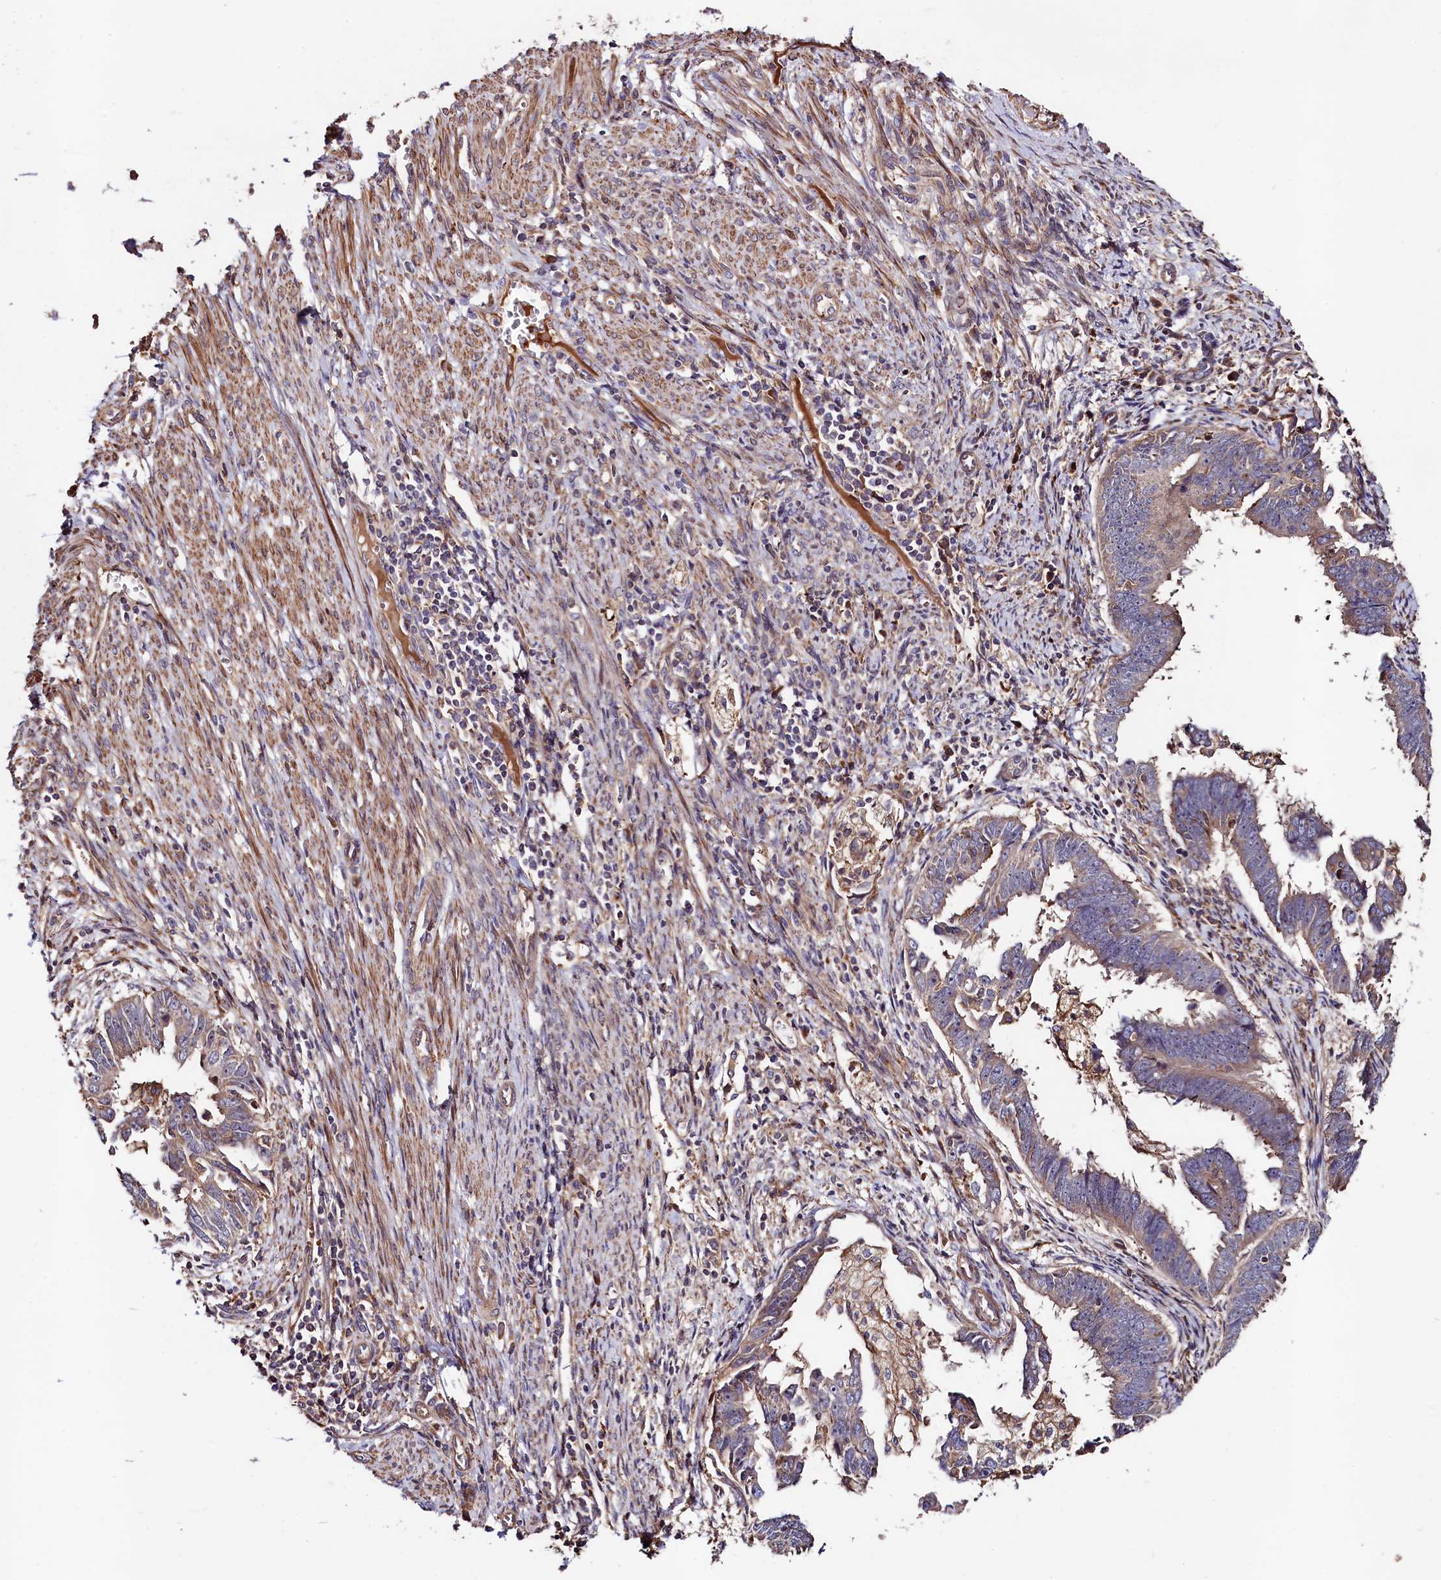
{"staining": {"intensity": "moderate", "quantity": "25%-75%", "location": "cytoplasmic/membranous"}, "tissue": "endometrial cancer", "cell_type": "Tumor cells", "image_type": "cancer", "snomed": [{"axis": "morphology", "description": "Adenocarcinoma, NOS"}, {"axis": "topography", "description": "Endometrium"}], "caption": "Tumor cells exhibit medium levels of moderate cytoplasmic/membranous expression in approximately 25%-75% of cells in human endometrial cancer (adenocarcinoma).", "gene": "KLHDC4", "patient": {"sex": "female", "age": 75}}